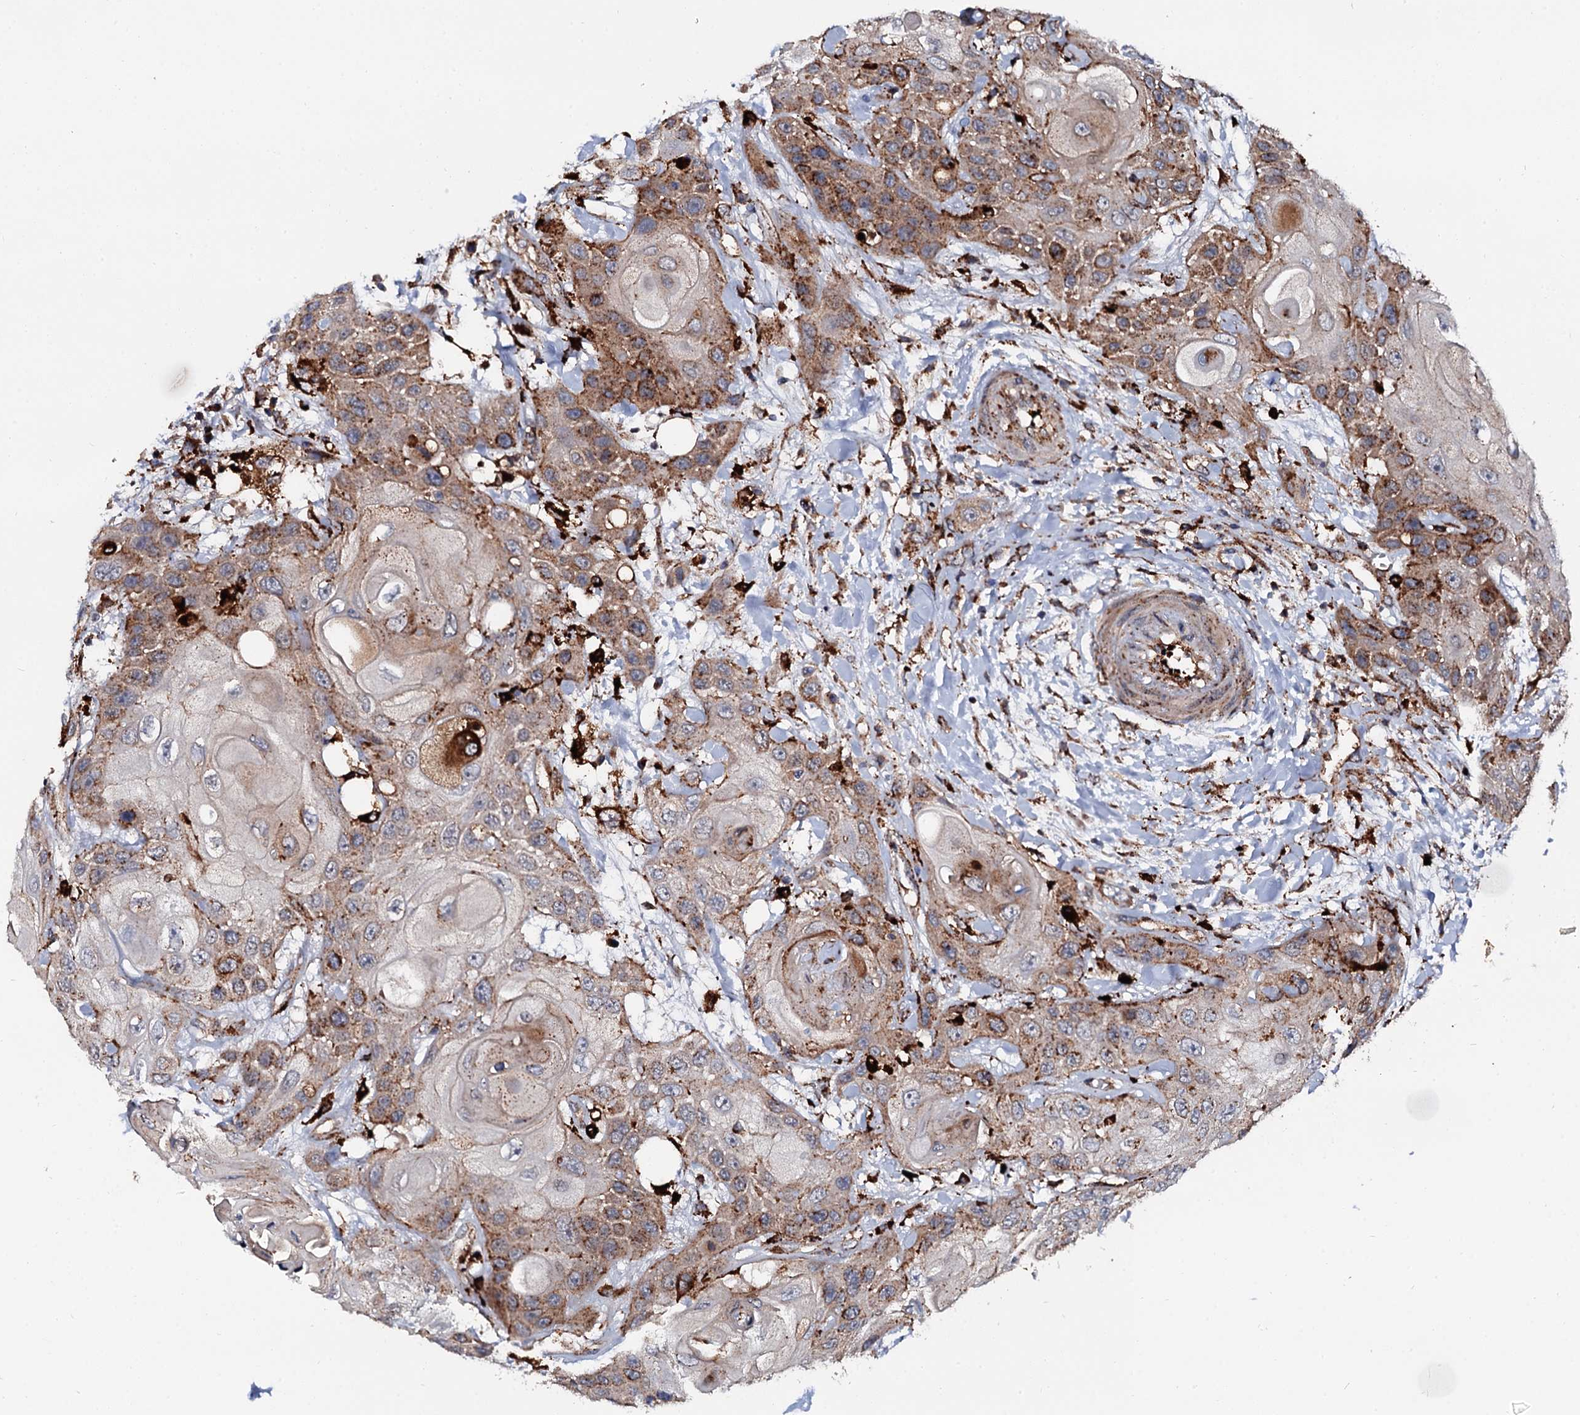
{"staining": {"intensity": "moderate", "quantity": "25%-75%", "location": "cytoplasmic/membranous"}, "tissue": "head and neck cancer", "cell_type": "Tumor cells", "image_type": "cancer", "snomed": [{"axis": "morphology", "description": "Squamous cell carcinoma, NOS"}, {"axis": "topography", "description": "Head-Neck"}], "caption": "DAB immunohistochemical staining of human squamous cell carcinoma (head and neck) displays moderate cytoplasmic/membranous protein staining in approximately 25%-75% of tumor cells. The protein of interest is stained brown, and the nuclei are stained in blue (DAB (3,3'-diaminobenzidine) IHC with brightfield microscopy, high magnification).", "gene": "GBA1", "patient": {"sex": "female", "age": 43}}